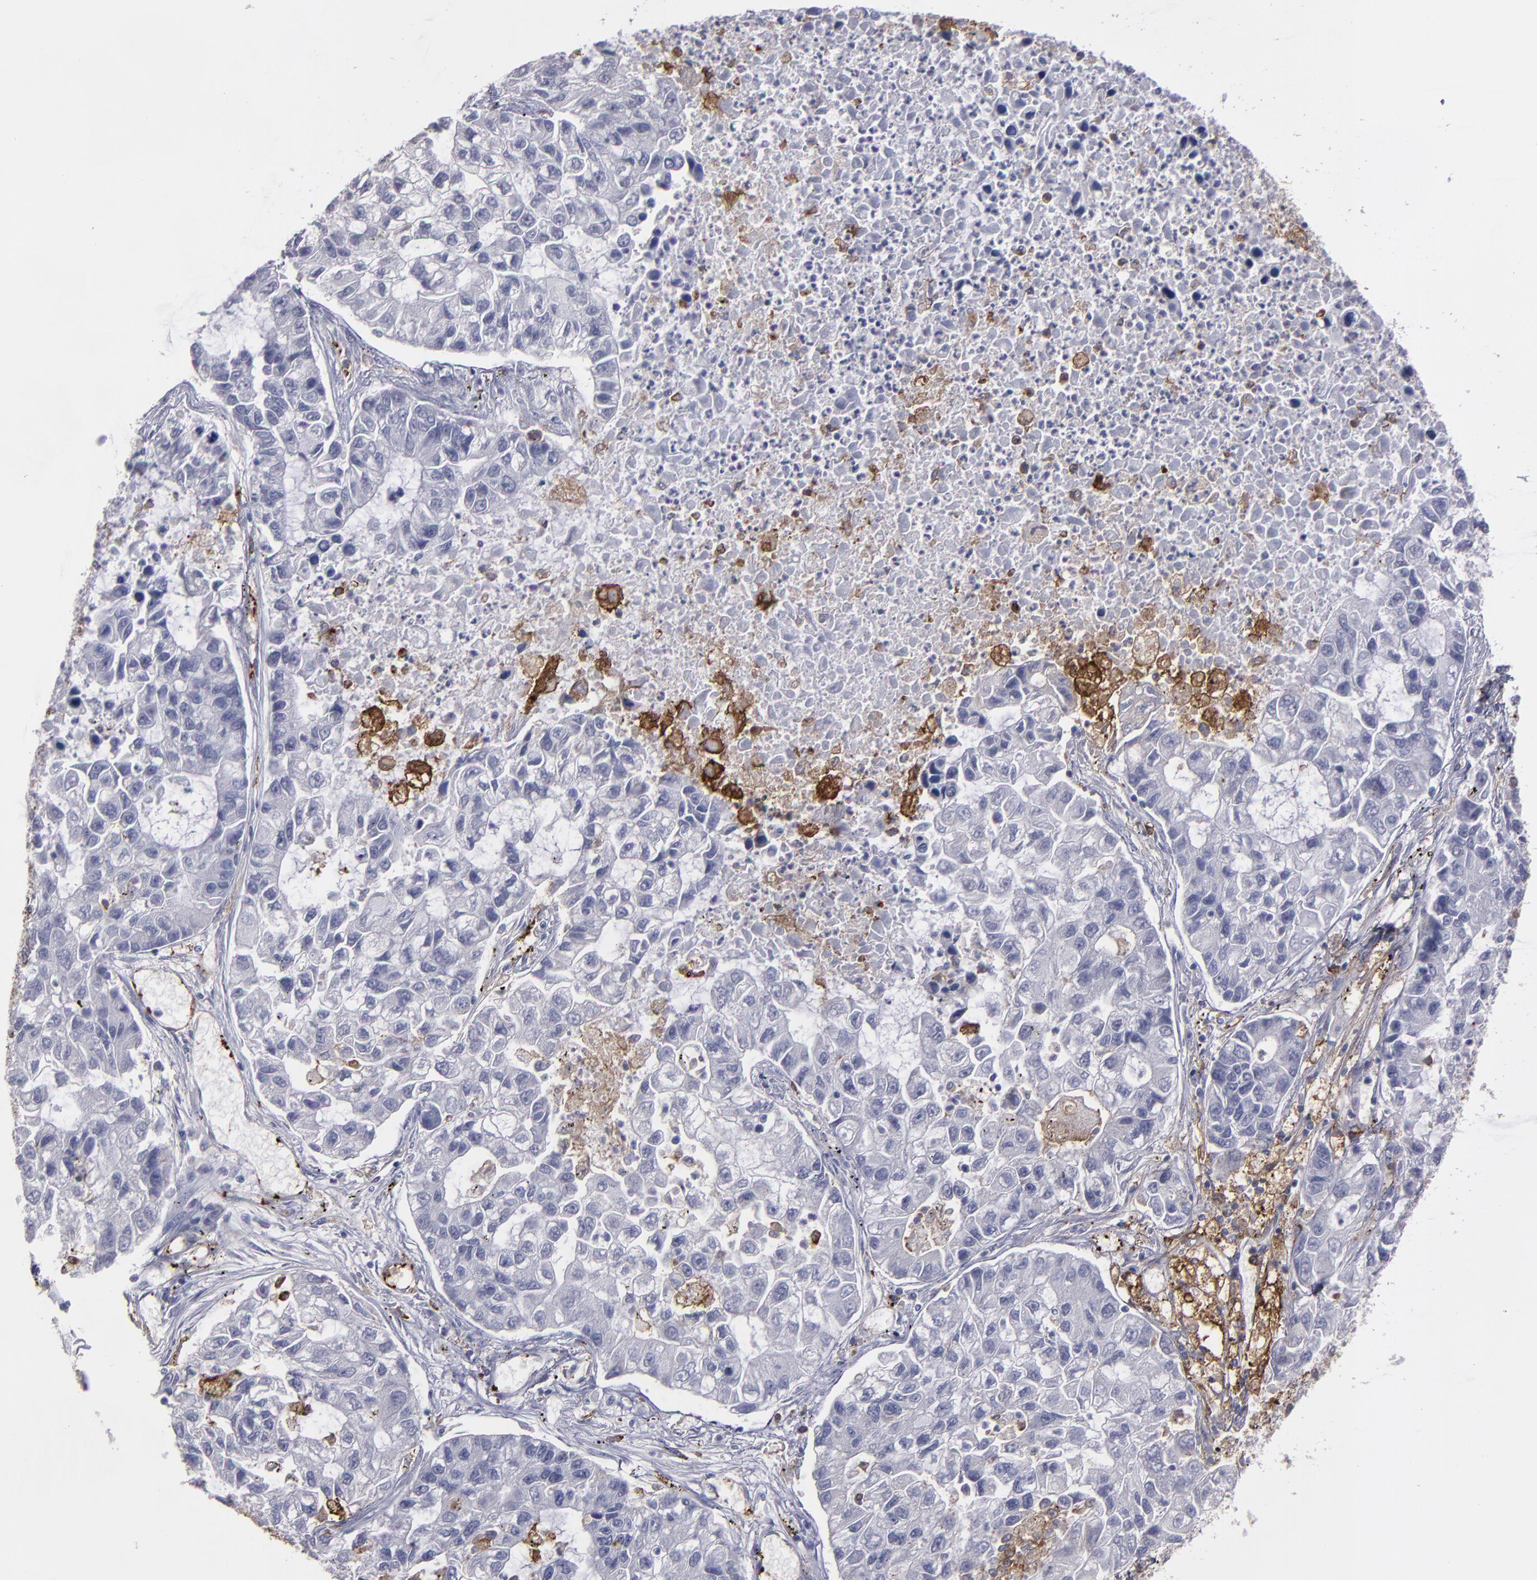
{"staining": {"intensity": "negative", "quantity": "none", "location": "none"}, "tissue": "lung cancer", "cell_type": "Tumor cells", "image_type": "cancer", "snomed": [{"axis": "morphology", "description": "Adenocarcinoma, NOS"}, {"axis": "topography", "description": "Lung"}], "caption": "Tumor cells are negative for protein expression in human adenocarcinoma (lung). The staining was performed using DAB to visualize the protein expression in brown, while the nuclei were stained in blue with hematoxylin (Magnification: 20x).", "gene": "CD36", "patient": {"sex": "female", "age": 51}}